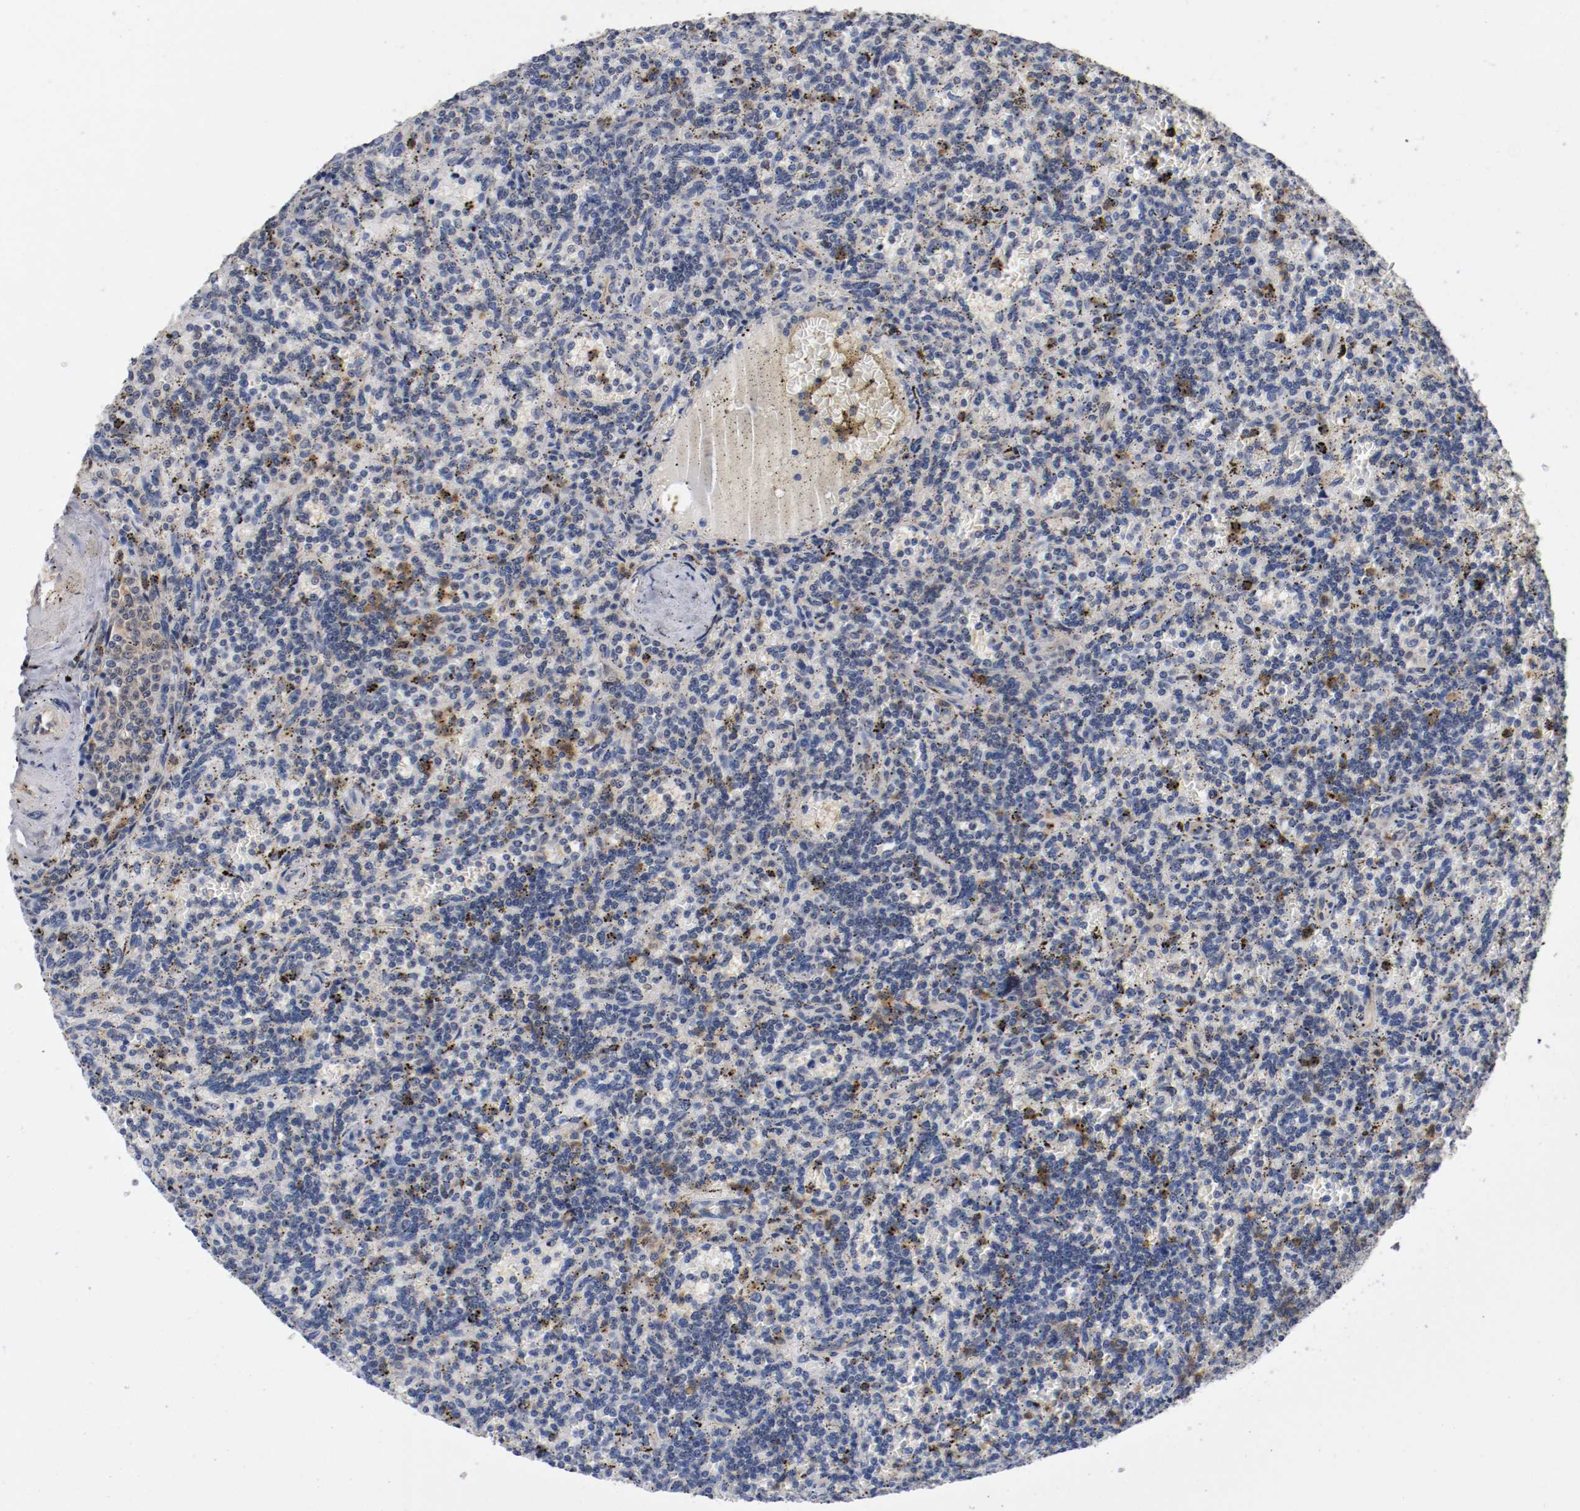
{"staining": {"intensity": "moderate", "quantity": "<25%", "location": "cytoplasmic/membranous"}, "tissue": "lymphoma", "cell_type": "Tumor cells", "image_type": "cancer", "snomed": [{"axis": "morphology", "description": "Malignant lymphoma, non-Hodgkin's type, Low grade"}, {"axis": "topography", "description": "Spleen"}], "caption": "Immunohistochemistry image of human lymphoma stained for a protein (brown), which exhibits low levels of moderate cytoplasmic/membranous expression in approximately <25% of tumor cells.", "gene": "RBM23", "patient": {"sex": "male", "age": 73}}